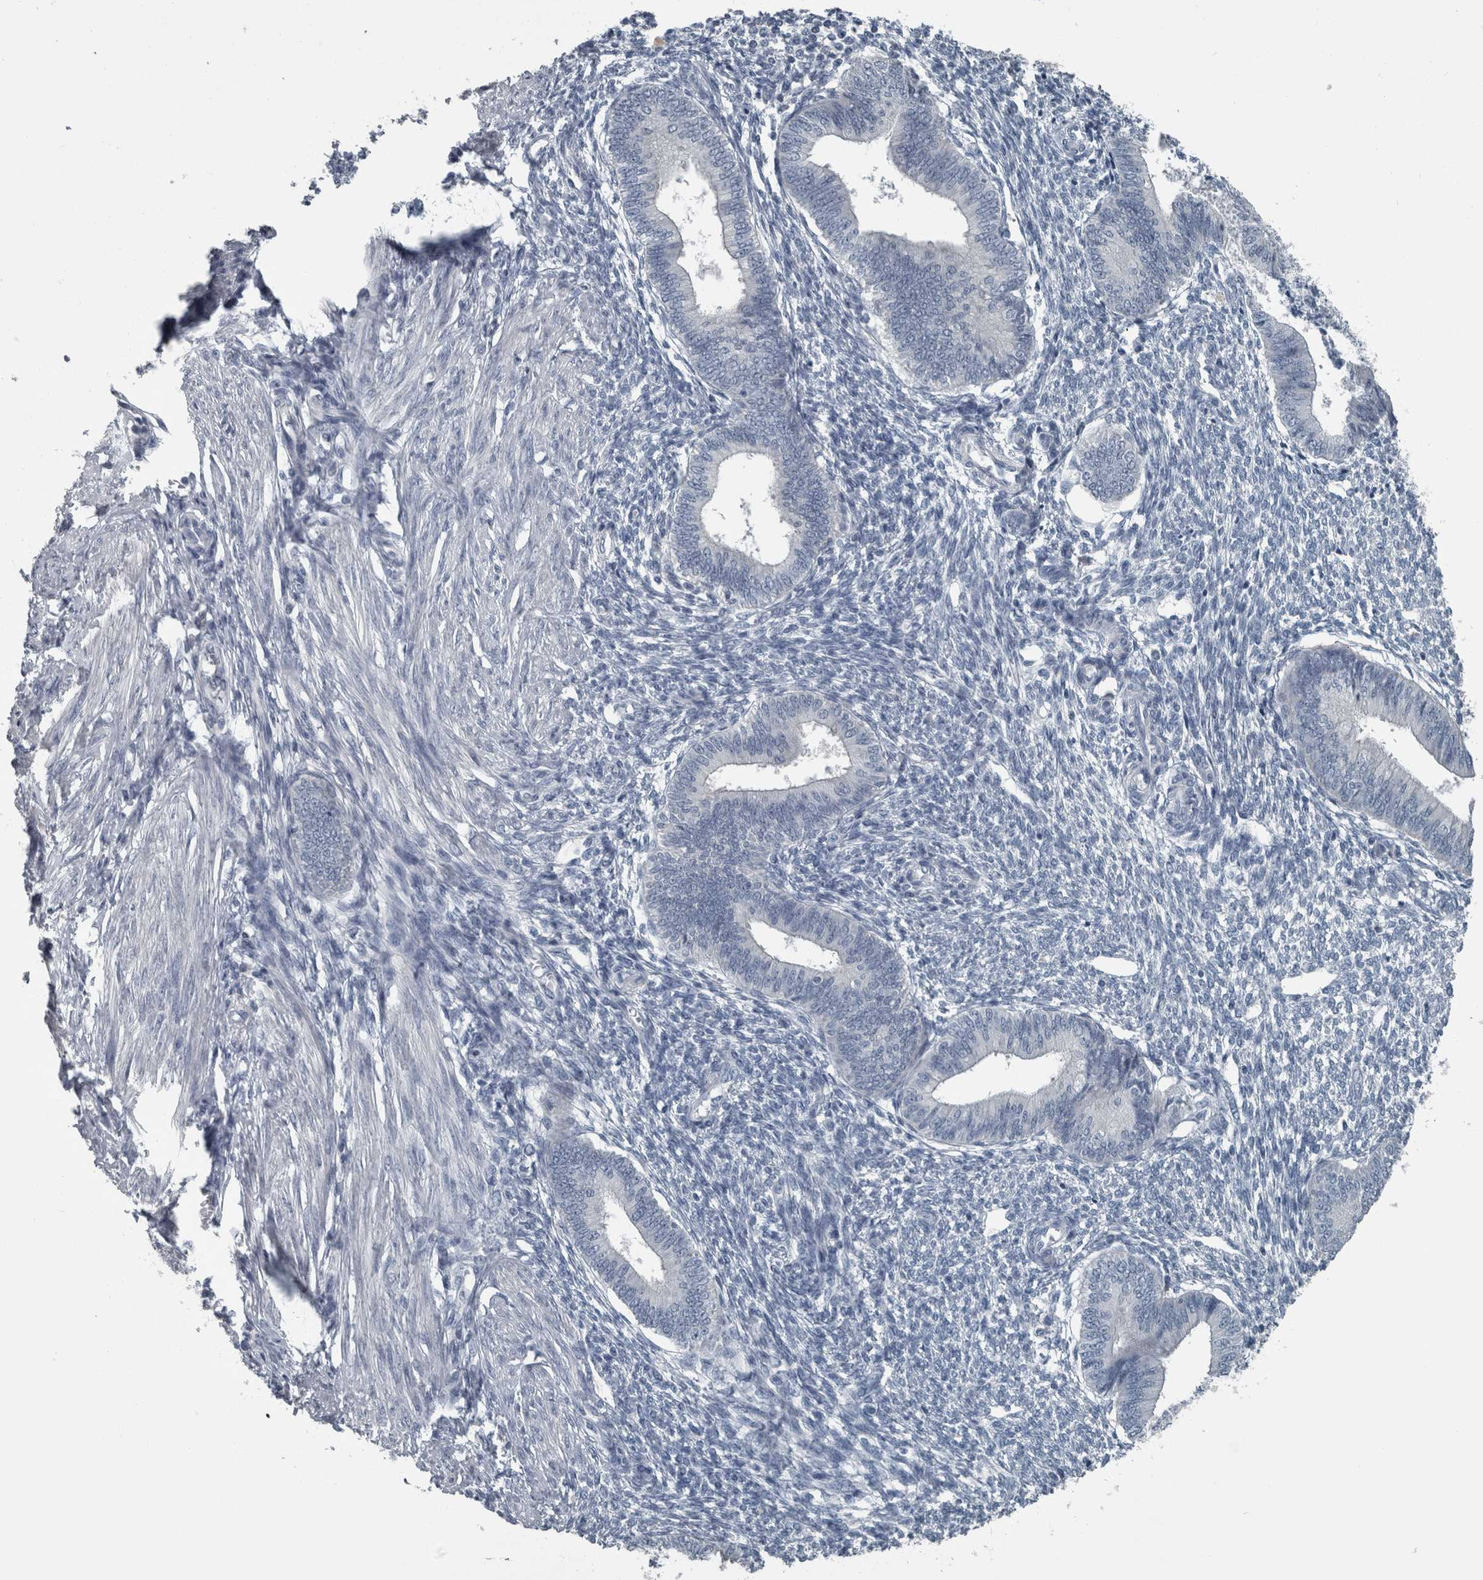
{"staining": {"intensity": "negative", "quantity": "none", "location": "none"}, "tissue": "endometrium", "cell_type": "Cells in endometrial stroma", "image_type": "normal", "snomed": [{"axis": "morphology", "description": "Normal tissue, NOS"}, {"axis": "topography", "description": "Endometrium"}], "caption": "Protein analysis of normal endometrium exhibits no significant expression in cells in endometrial stroma. (DAB (3,3'-diaminobenzidine) immunohistochemistry (IHC) visualized using brightfield microscopy, high magnification).", "gene": "KRT20", "patient": {"sex": "female", "age": 46}}